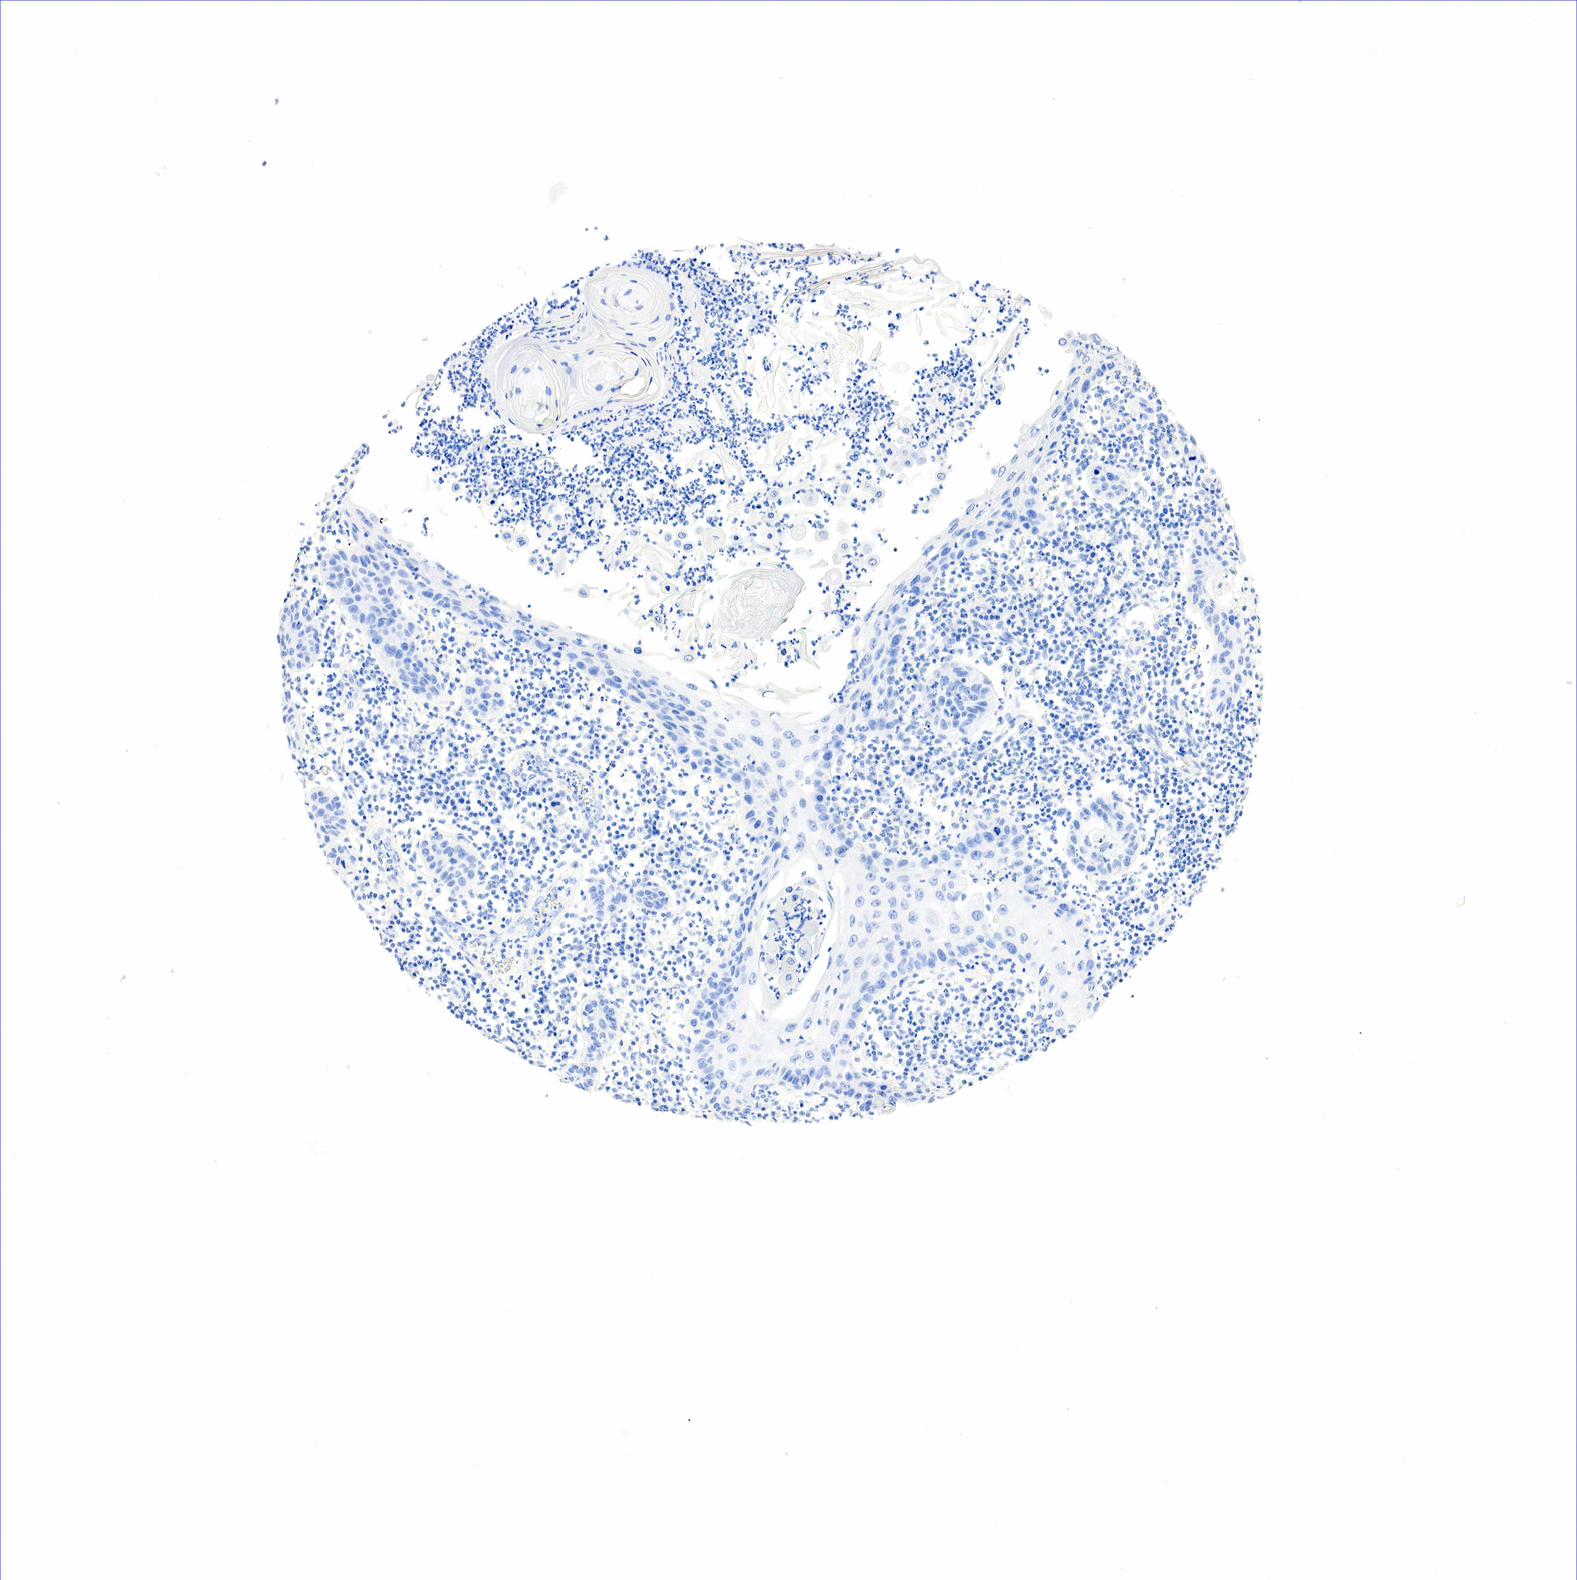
{"staining": {"intensity": "negative", "quantity": "none", "location": "none"}, "tissue": "skin cancer", "cell_type": "Tumor cells", "image_type": "cancer", "snomed": [{"axis": "morphology", "description": "Squamous cell carcinoma, NOS"}, {"axis": "topography", "description": "Skin"}], "caption": "High power microscopy histopathology image of an immunohistochemistry image of skin squamous cell carcinoma, revealing no significant expression in tumor cells. Brightfield microscopy of immunohistochemistry (IHC) stained with DAB (3,3'-diaminobenzidine) (brown) and hematoxylin (blue), captured at high magnification.", "gene": "NKX2-1", "patient": {"sex": "female", "age": 74}}